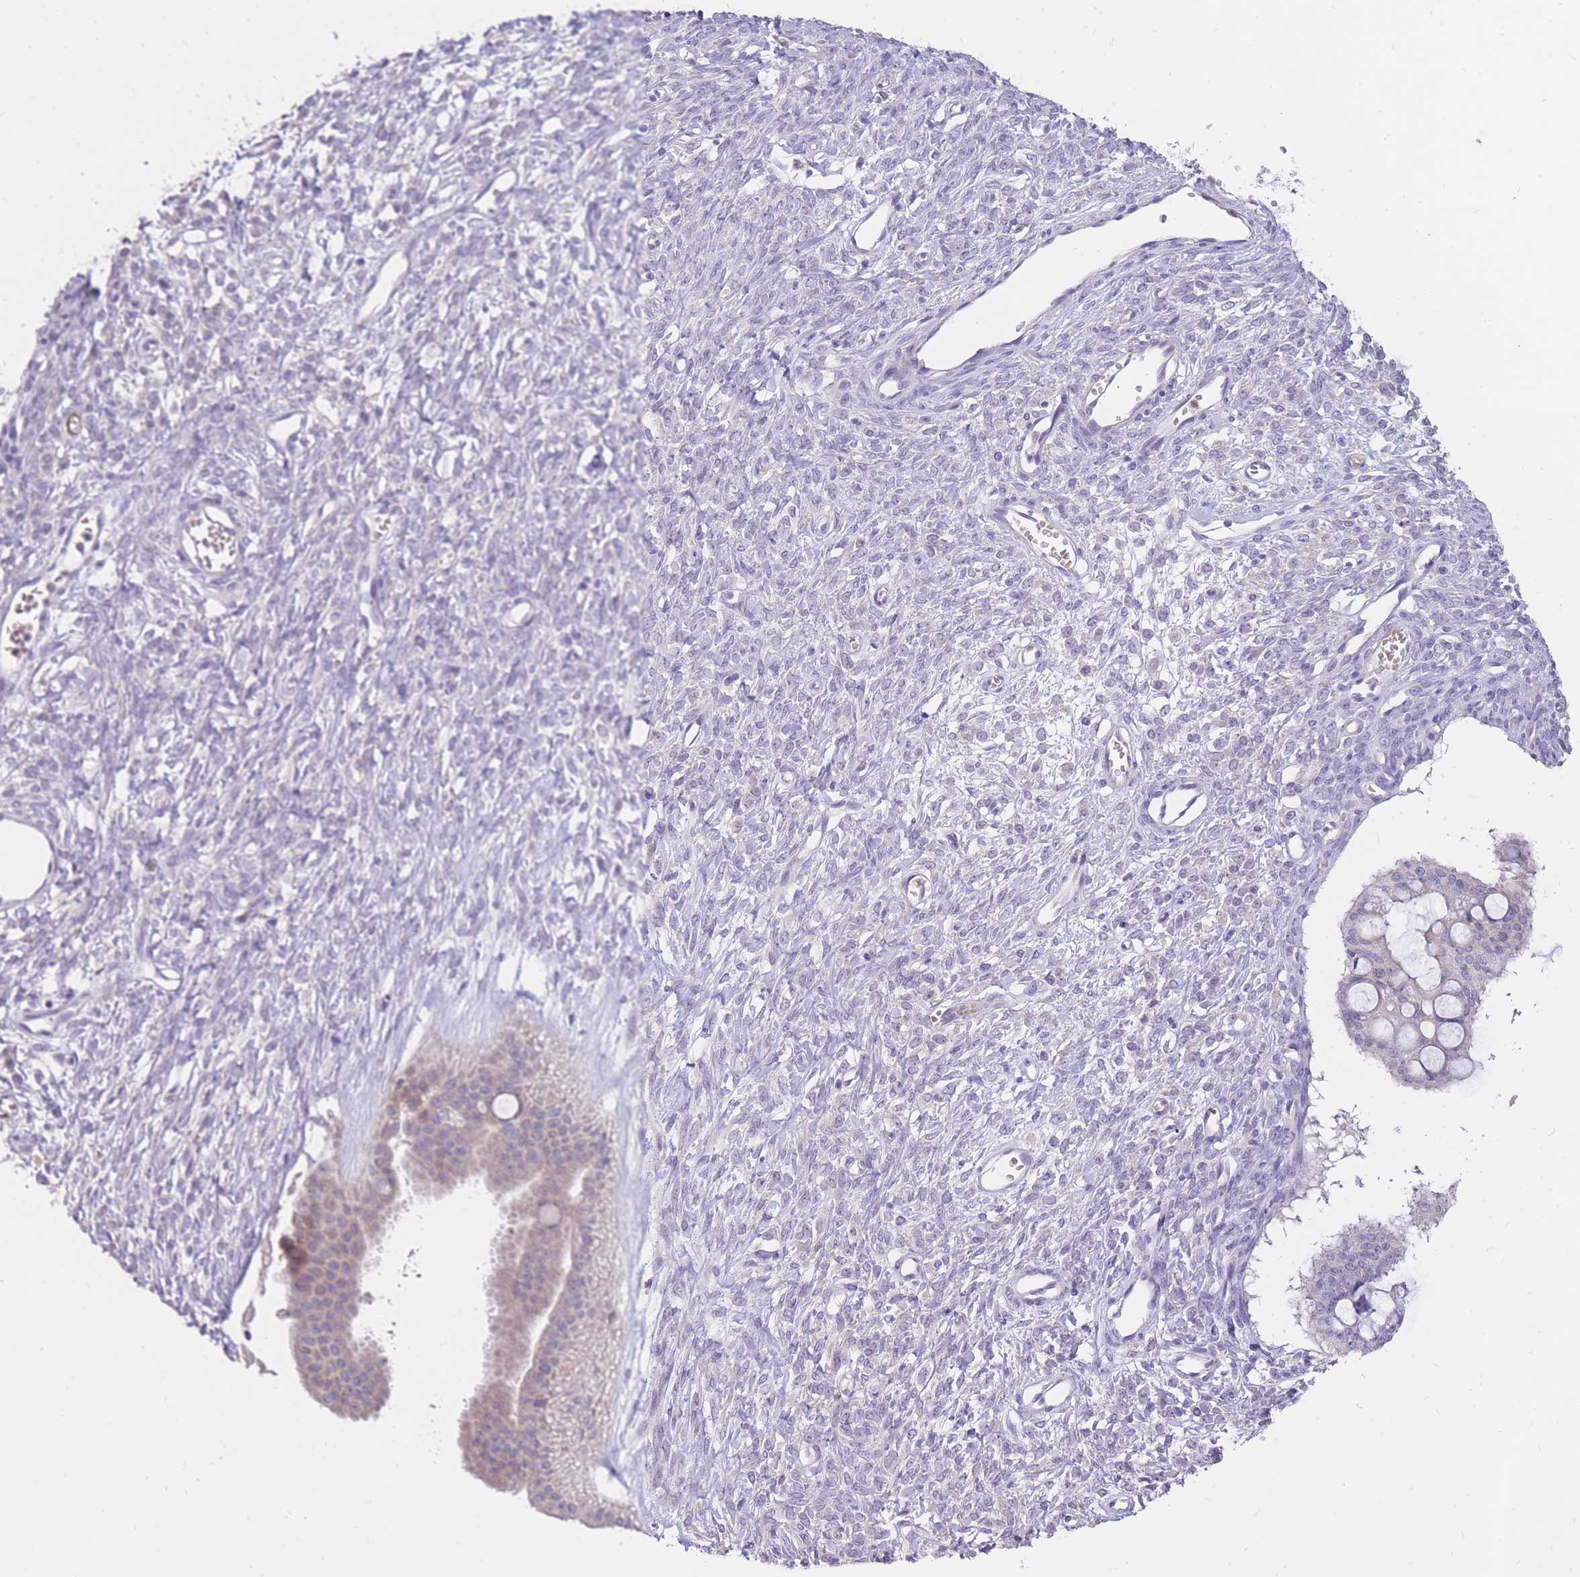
{"staining": {"intensity": "weak", "quantity": "25%-75%", "location": "cytoplasmic/membranous"}, "tissue": "ovarian cancer", "cell_type": "Tumor cells", "image_type": "cancer", "snomed": [{"axis": "morphology", "description": "Cystadenocarcinoma, mucinous, NOS"}, {"axis": "topography", "description": "Ovary"}], "caption": "Immunohistochemistry (DAB (3,3'-diaminobenzidine)) staining of ovarian cancer shows weak cytoplasmic/membranous protein staining in approximately 25%-75% of tumor cells.", "gene": "FRG2C", "patient": {"sex": "female", "age": 73}}